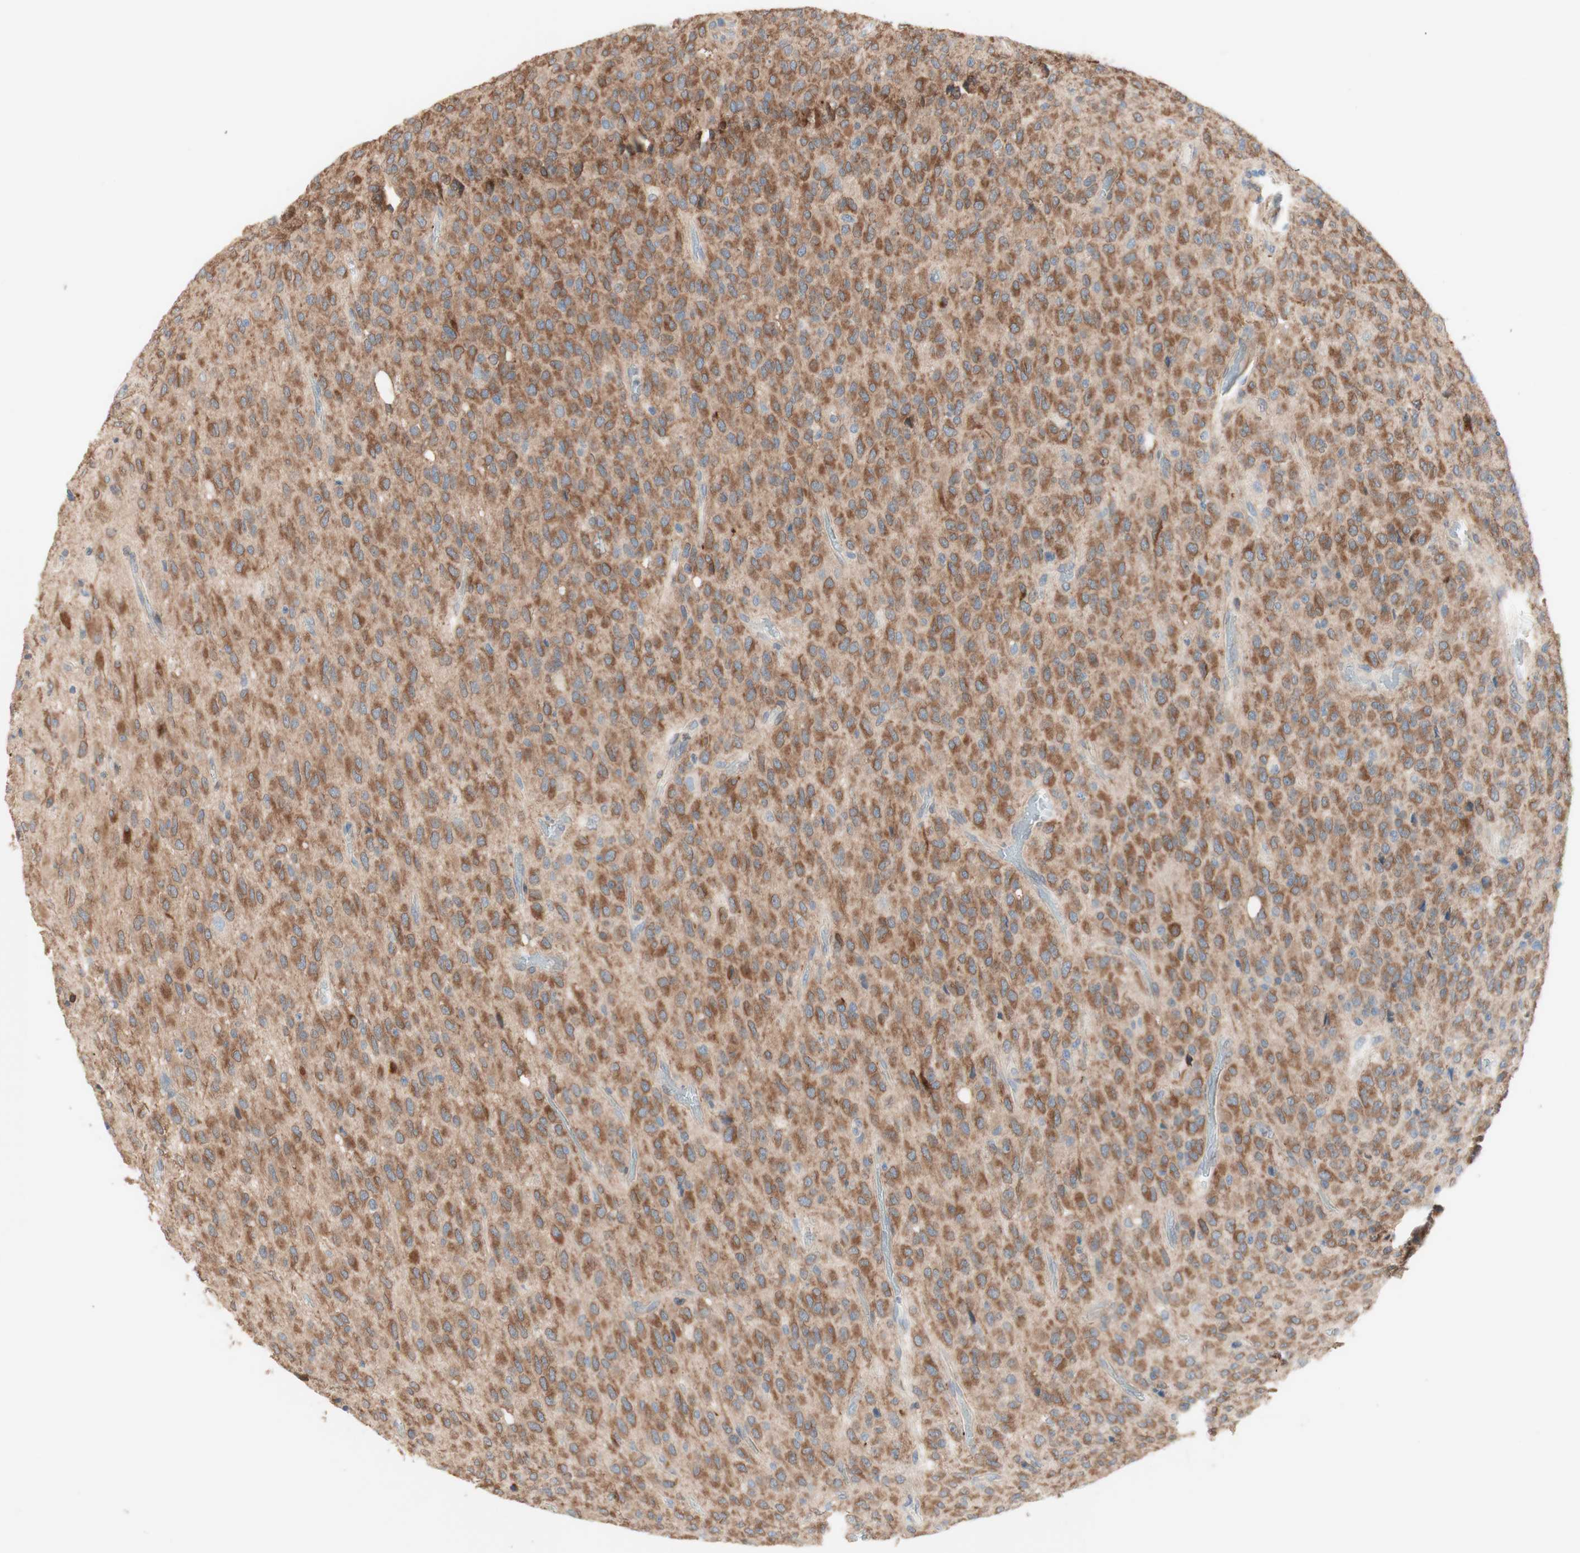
{"staining": {"intensity": "moderate", "quantity": "25%-75%", "location": "cytoplasmic/membranous"}, "tissue": "glioma", "cell_type": "Tumor cells", "image_type": "cancer", "snomed": [{"axis": "morphology", "description": "Glioma, malignant, High grade"}, {"axis": "topography", "description": "pancreas cauda"}], "caption": "Immunohistochemical staining of malignant glioma (high-grade) demonstrates moderate cytoplasmic/membranous protein expression in approximately 25%-75% of tumor cells.", "gene": "COMT", "patient": {"sex": "male", "age": 60}}